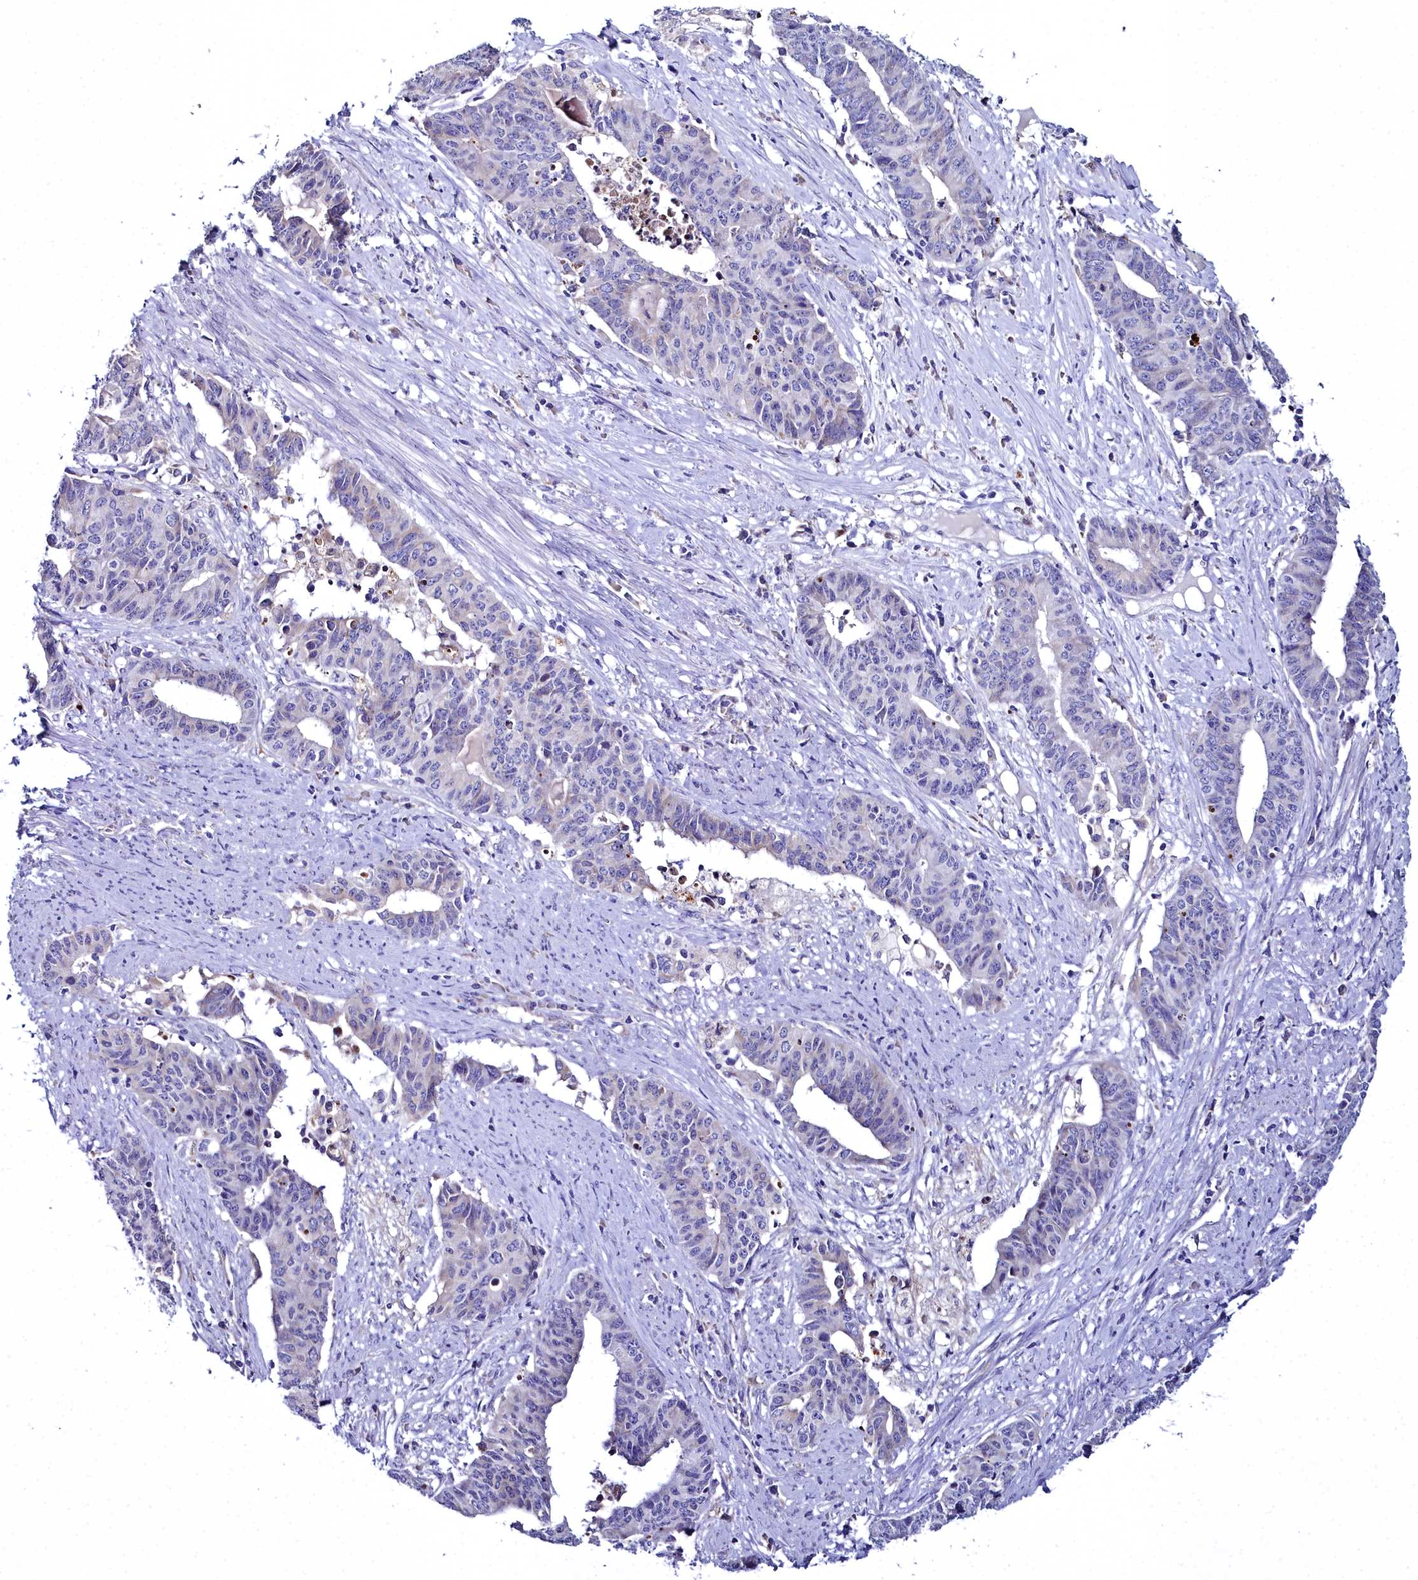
{"staining": {"intensity": "negative", "quantity": "none", "location": "none"}, "tissue": "endometrial cancer", "cell_type": "Tumor cells", "image_type": "cancer", "snomed": [{"axis": "morphology", "description": "Adenocarcinoma, NOS"}, {"axis": "topography", "description": "Endometrium"}], "caption": "This is an immunohistochemistry micrograph of endometrial adenocarcinoma. There is no staining in tumor cells.", "gene": "ELAPOR2", "patient": {"sex": "female", "age": 59}}